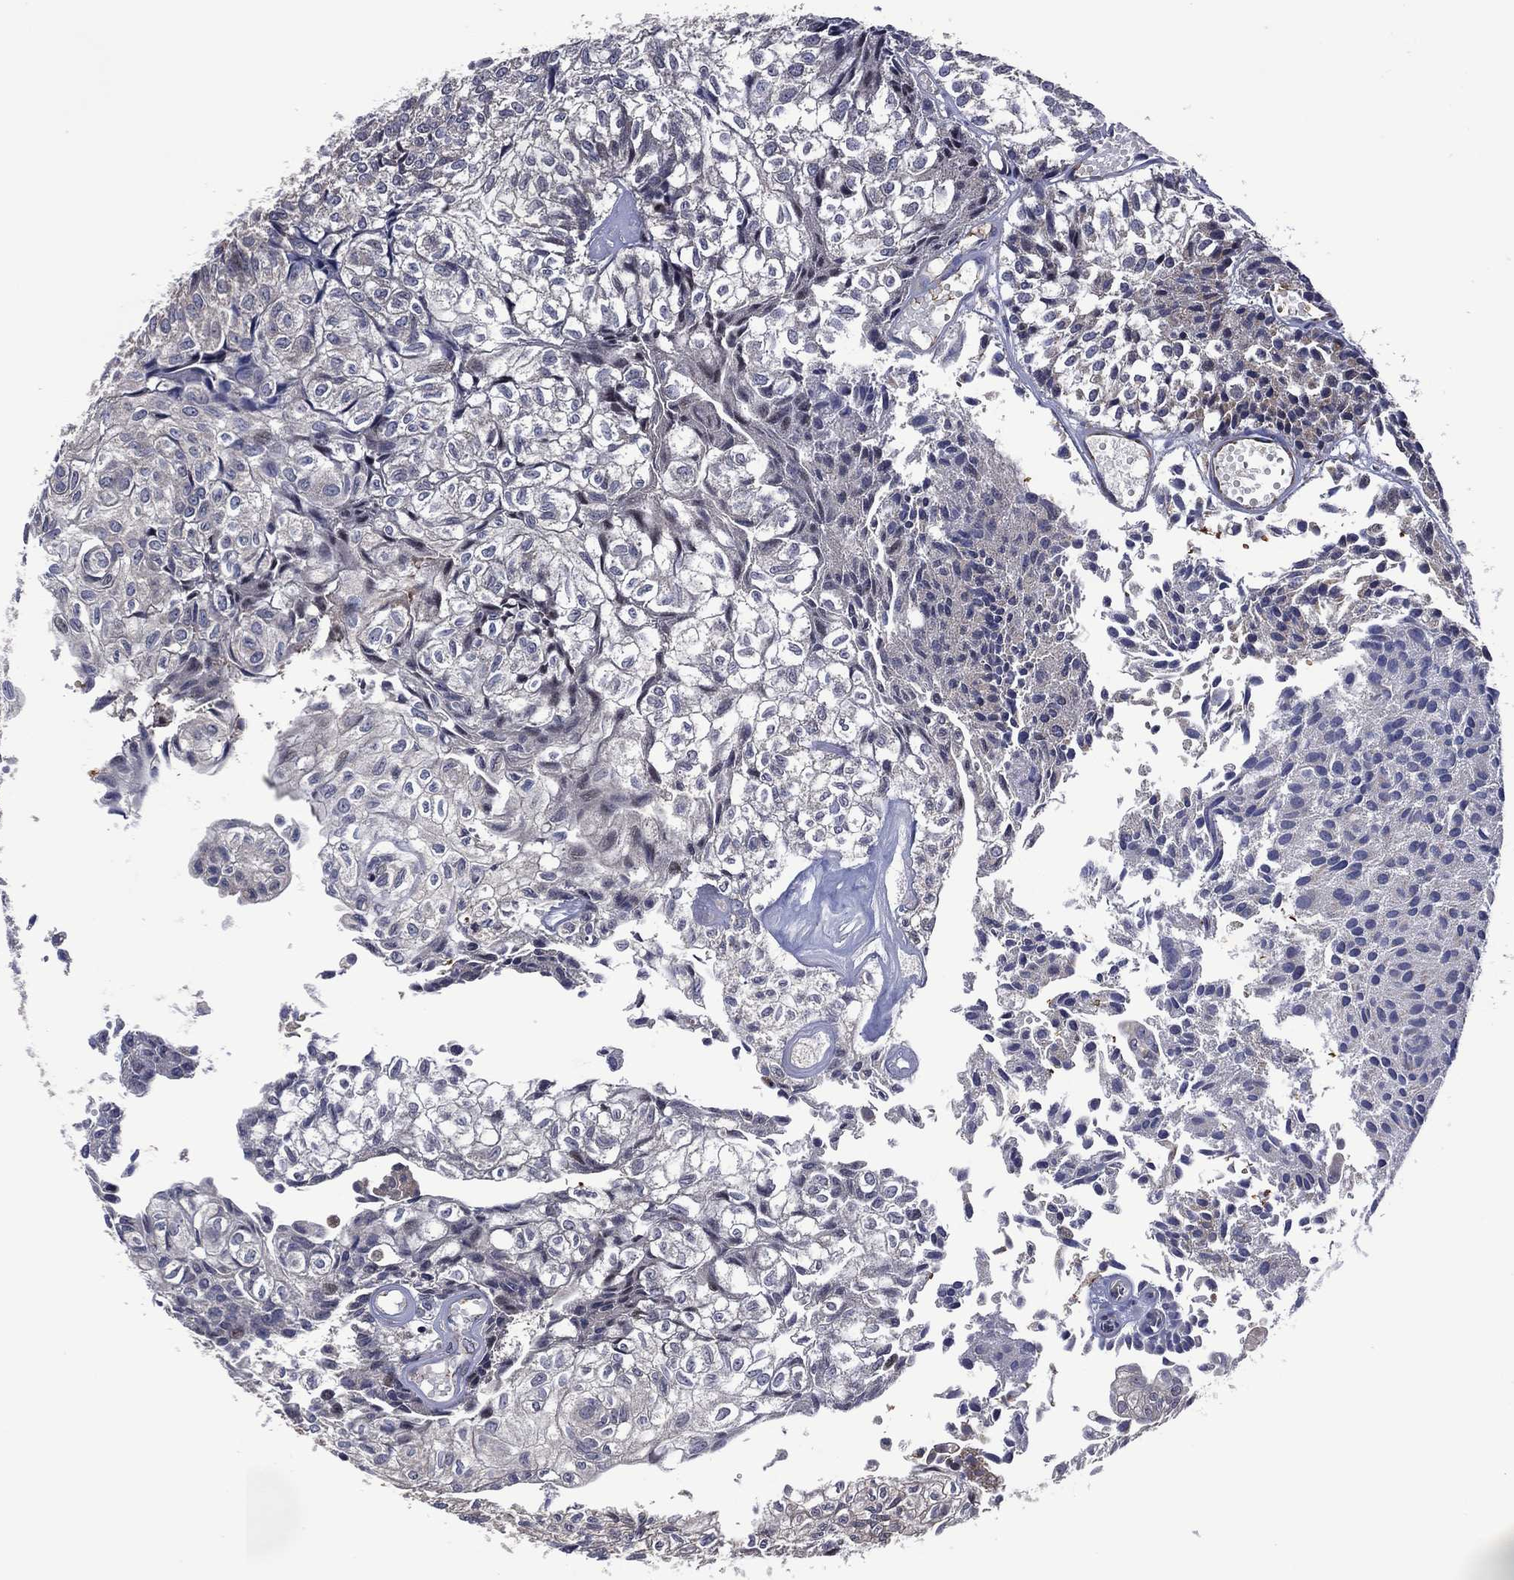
{"staining": {"intensity": "negative", "quantity": "none", "location": "none"}, "tissue": "urothelial cancer", "cell_type": "Tumor cells", "image_type": "cancer", "snomed": [{"axis": "morphology", "description": "Urothelial carcinoma, Low grade"}, {"axis": "topography", "description": "Urinary bladder"}], "caption": "This micrograph is of urothelial carcinoma (low-grade) stained with immunohistochemistry (IHC) to label a protein in brown with the nuclei are counter-stained blue. There is no staining in tumor cells.", "gene": "HTD2", "patient": {"sex": "male", "age": 89}}